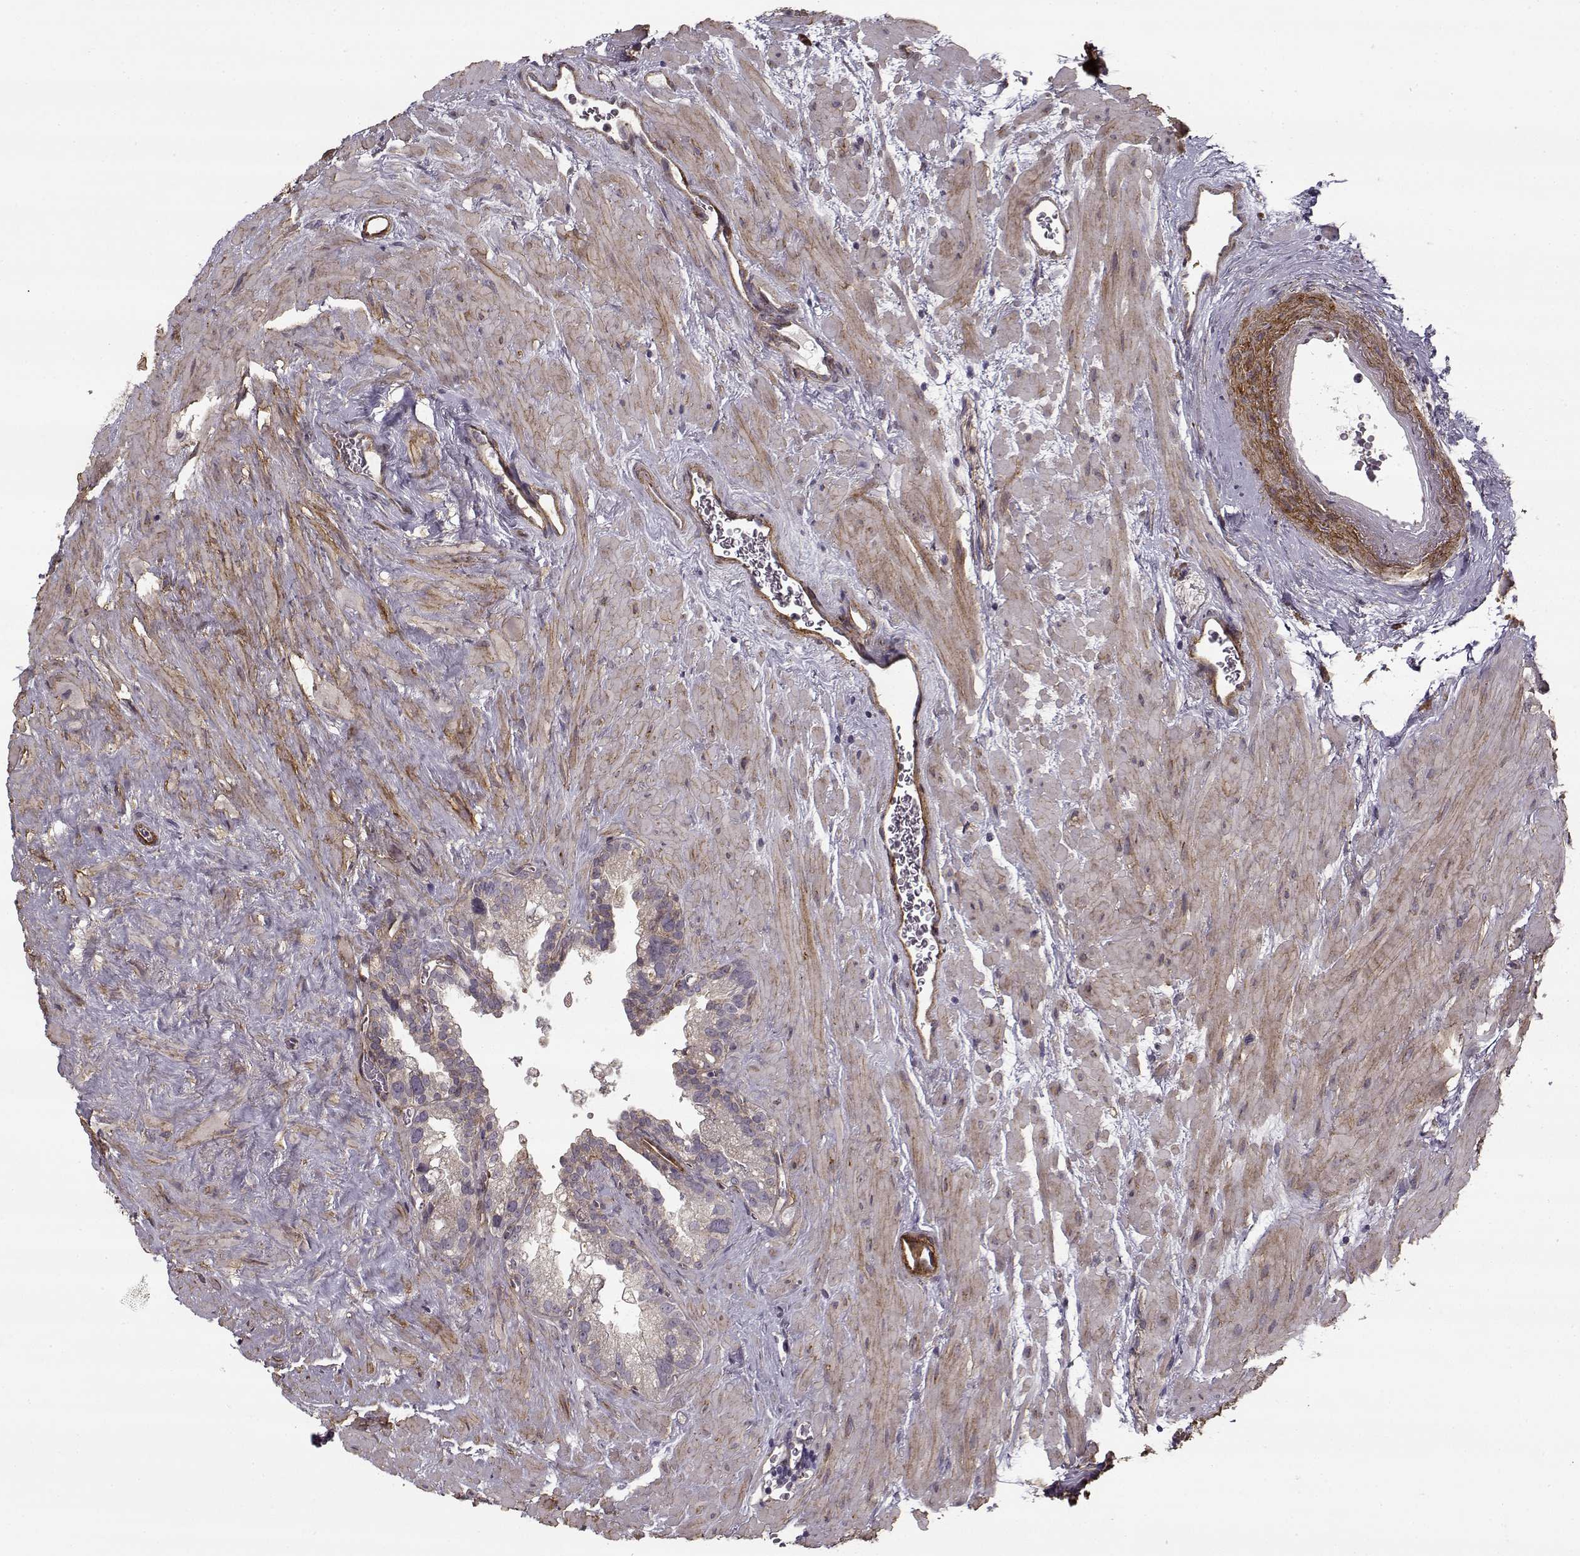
{"staining": {"intensity": "negative", "quantity": "none", "location": "none"}, "tissue": "seminal vesicle", "cell_type": "Glandular cells", "image_type": "normal", "snomed": [{"axis": "morphology", "description": "Normal tissue, NOS"}, {"axis": "topography", "description": "Seminal veicle"}], "caption": "A high-resolution micrograph shows immunohistochemistry staining of normal seminal vesicle, which displays no significant expression in glandular cells. Brightfield microscopy of immunohistochemistry (IHC) stained with DAB (3,3'-diaminobenzidine) (brown) and hematoxylin (blue), captured at high magnification.", "gene": "LAMB2", "patient": {"sex": "male", "age": 71}}